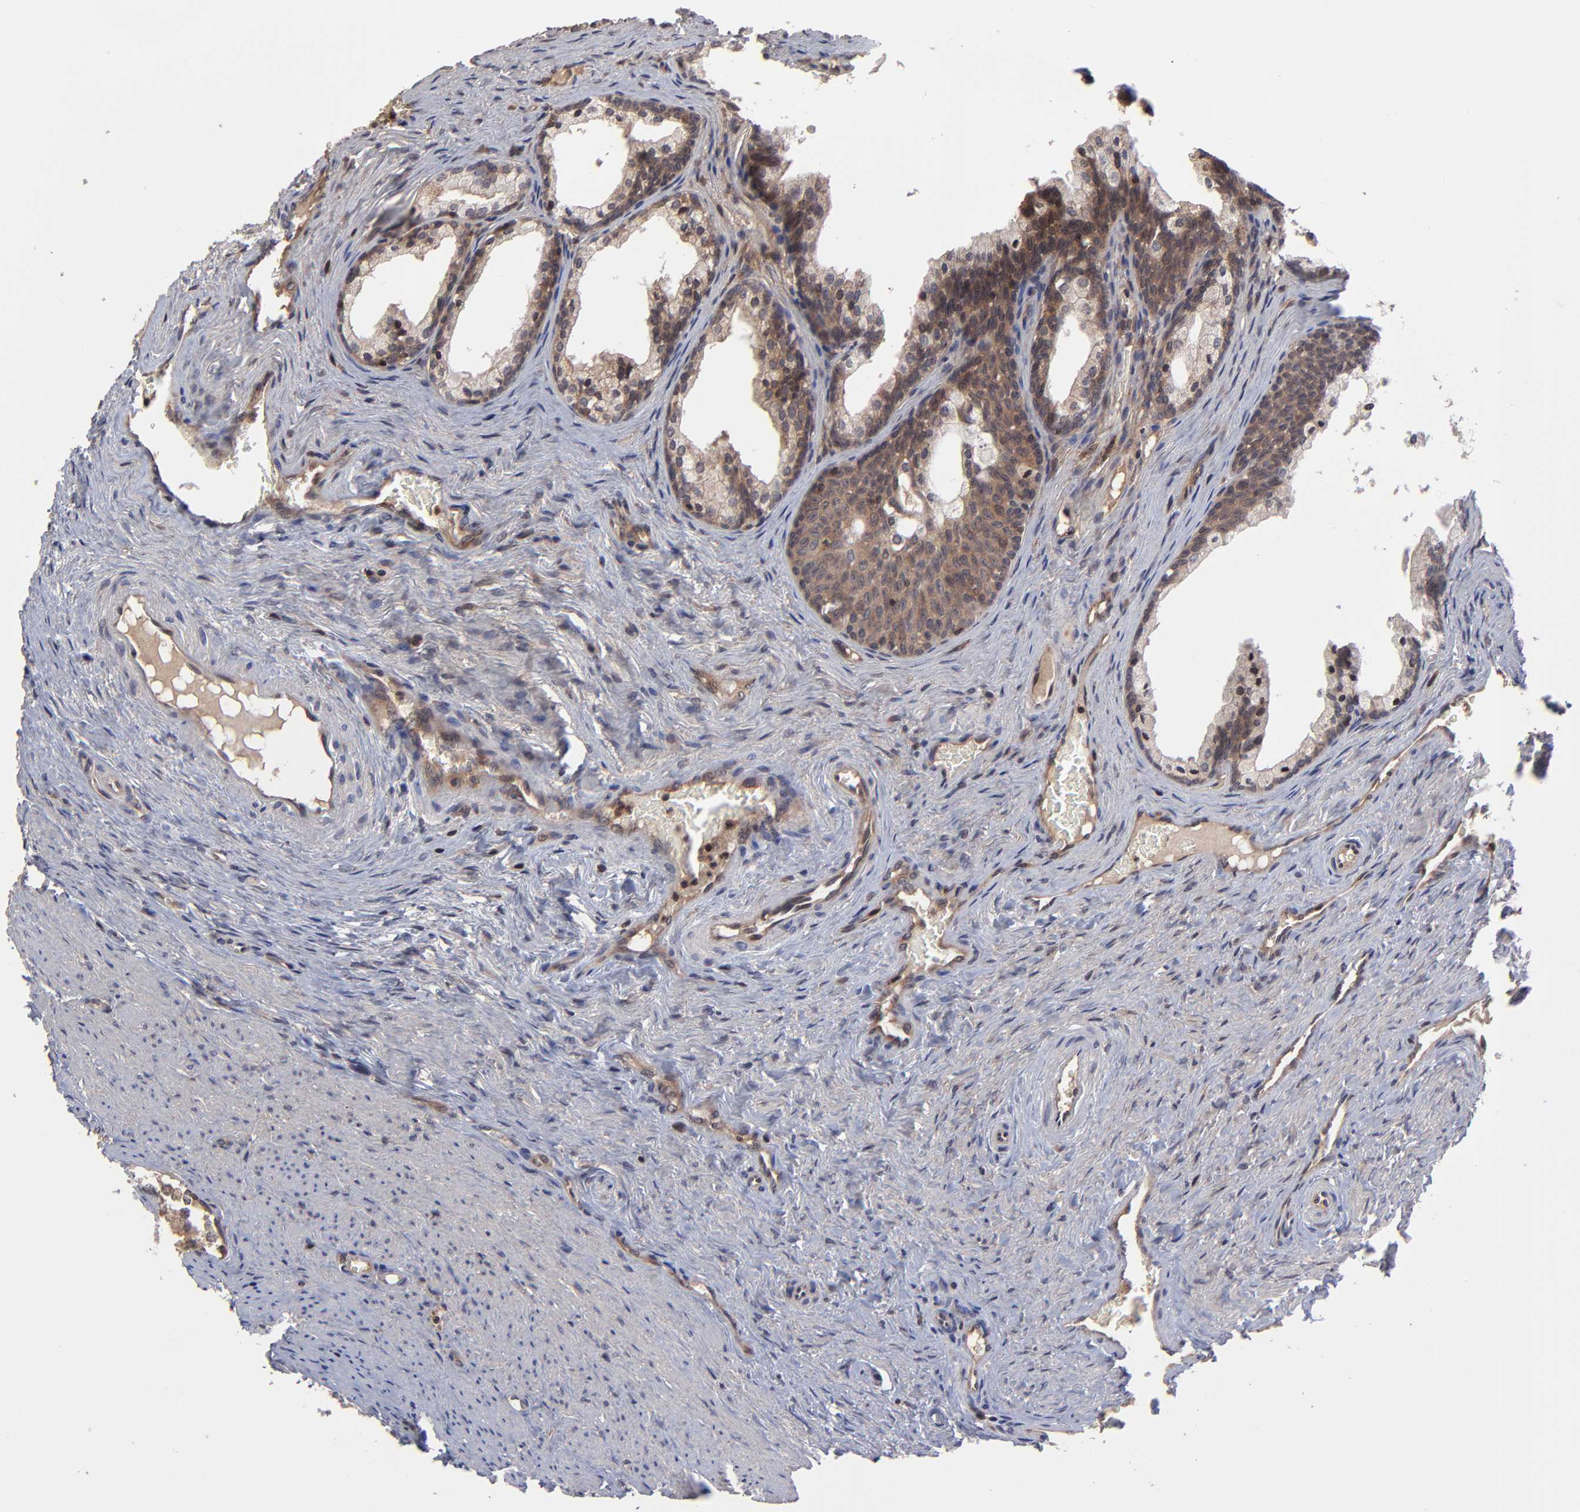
{"staining": {"intensity": "moderate", "quantity": ">75%", "location": "cytoplasmic/membranous"}, "tissue": "prostate cancer", "cell_type": "Tumor cells", "image_type": "cancer", "snomed": [{"axis": "morphology", "description": "Adenocarcinoma, Medium grade"}, {"axis": "topography", "description": "Prostate"}], "caption": "Immunohistochemical staining of prostate medium-grade adenocarcinoma displays medium levels of moderate cytoplasmic/membranous protein expression in about >75% of tumor cells. The staining was performed using DAB to visualize the protein expression in brown, while the nuclei were stained in blue with hematoxylin (Magnification: 20x).", "gene": "UBE2L6", "patient": {"sex": "male", "age": 60}}